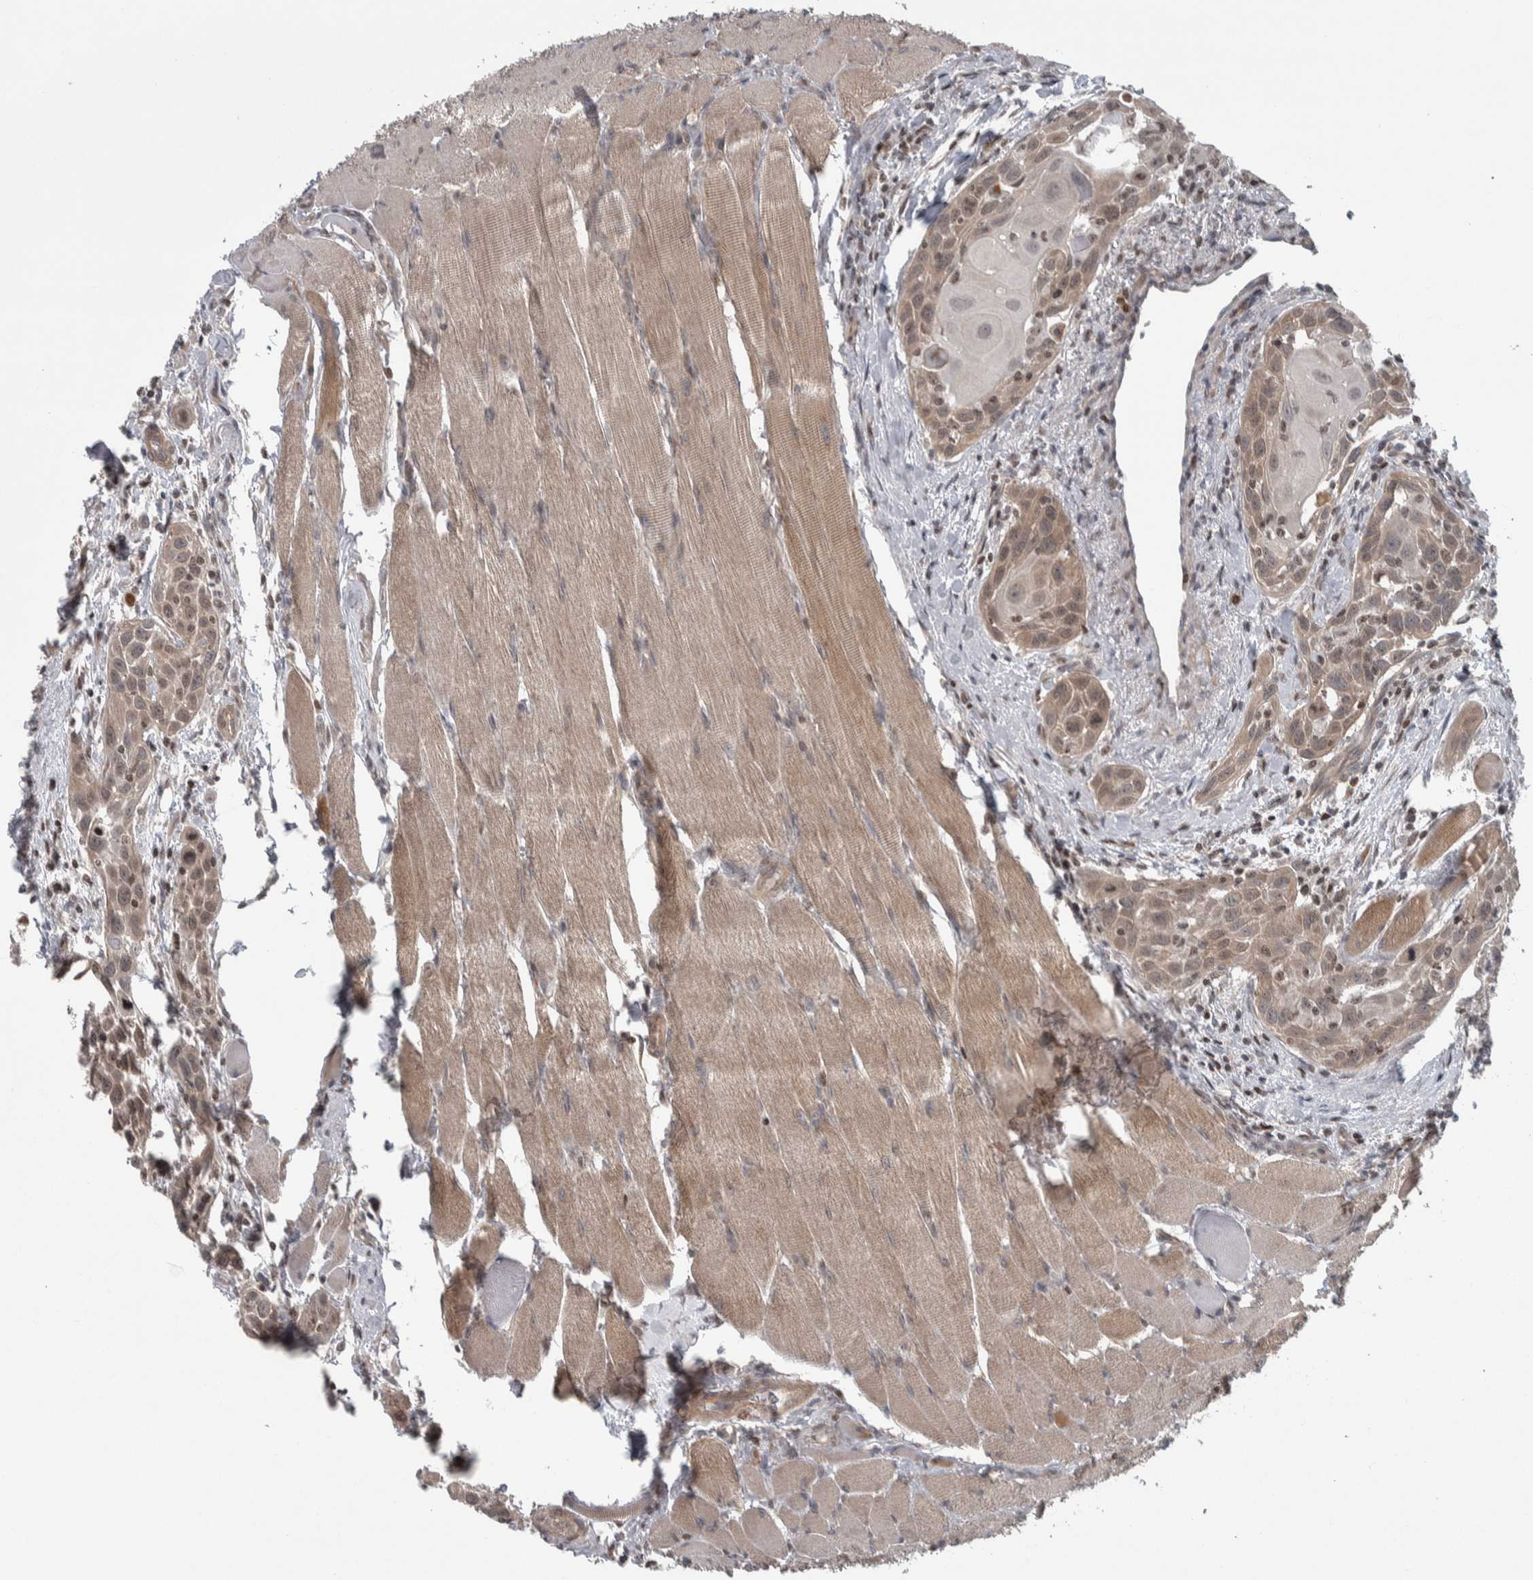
{"staining": {"intensity": "moderate", "quantity": ">75%", "location": "cytoplasmic/membranous,nuclear"}, "tissue": "head and neck cancer", "cell_type": "Tumor cells", "image_type": "cancer", "snomed": [{"axis": "morphology", "description": "Squamous cell carcinoma, NOS"}, {"axis": "topography", "description": "Oral tissue"}, {"axis": "topography", "description": "Head-Neck"}], "caption": "IHC histopathology image of human head and neck cancer stained for a protein (brown), which exhibits medium levels of moderate cytoplasmic/membranous and nuclear positivity in approximately >75% of tumor cells.", "gene": "CWC27", "patient": {"sex": "female", "age": 50}}